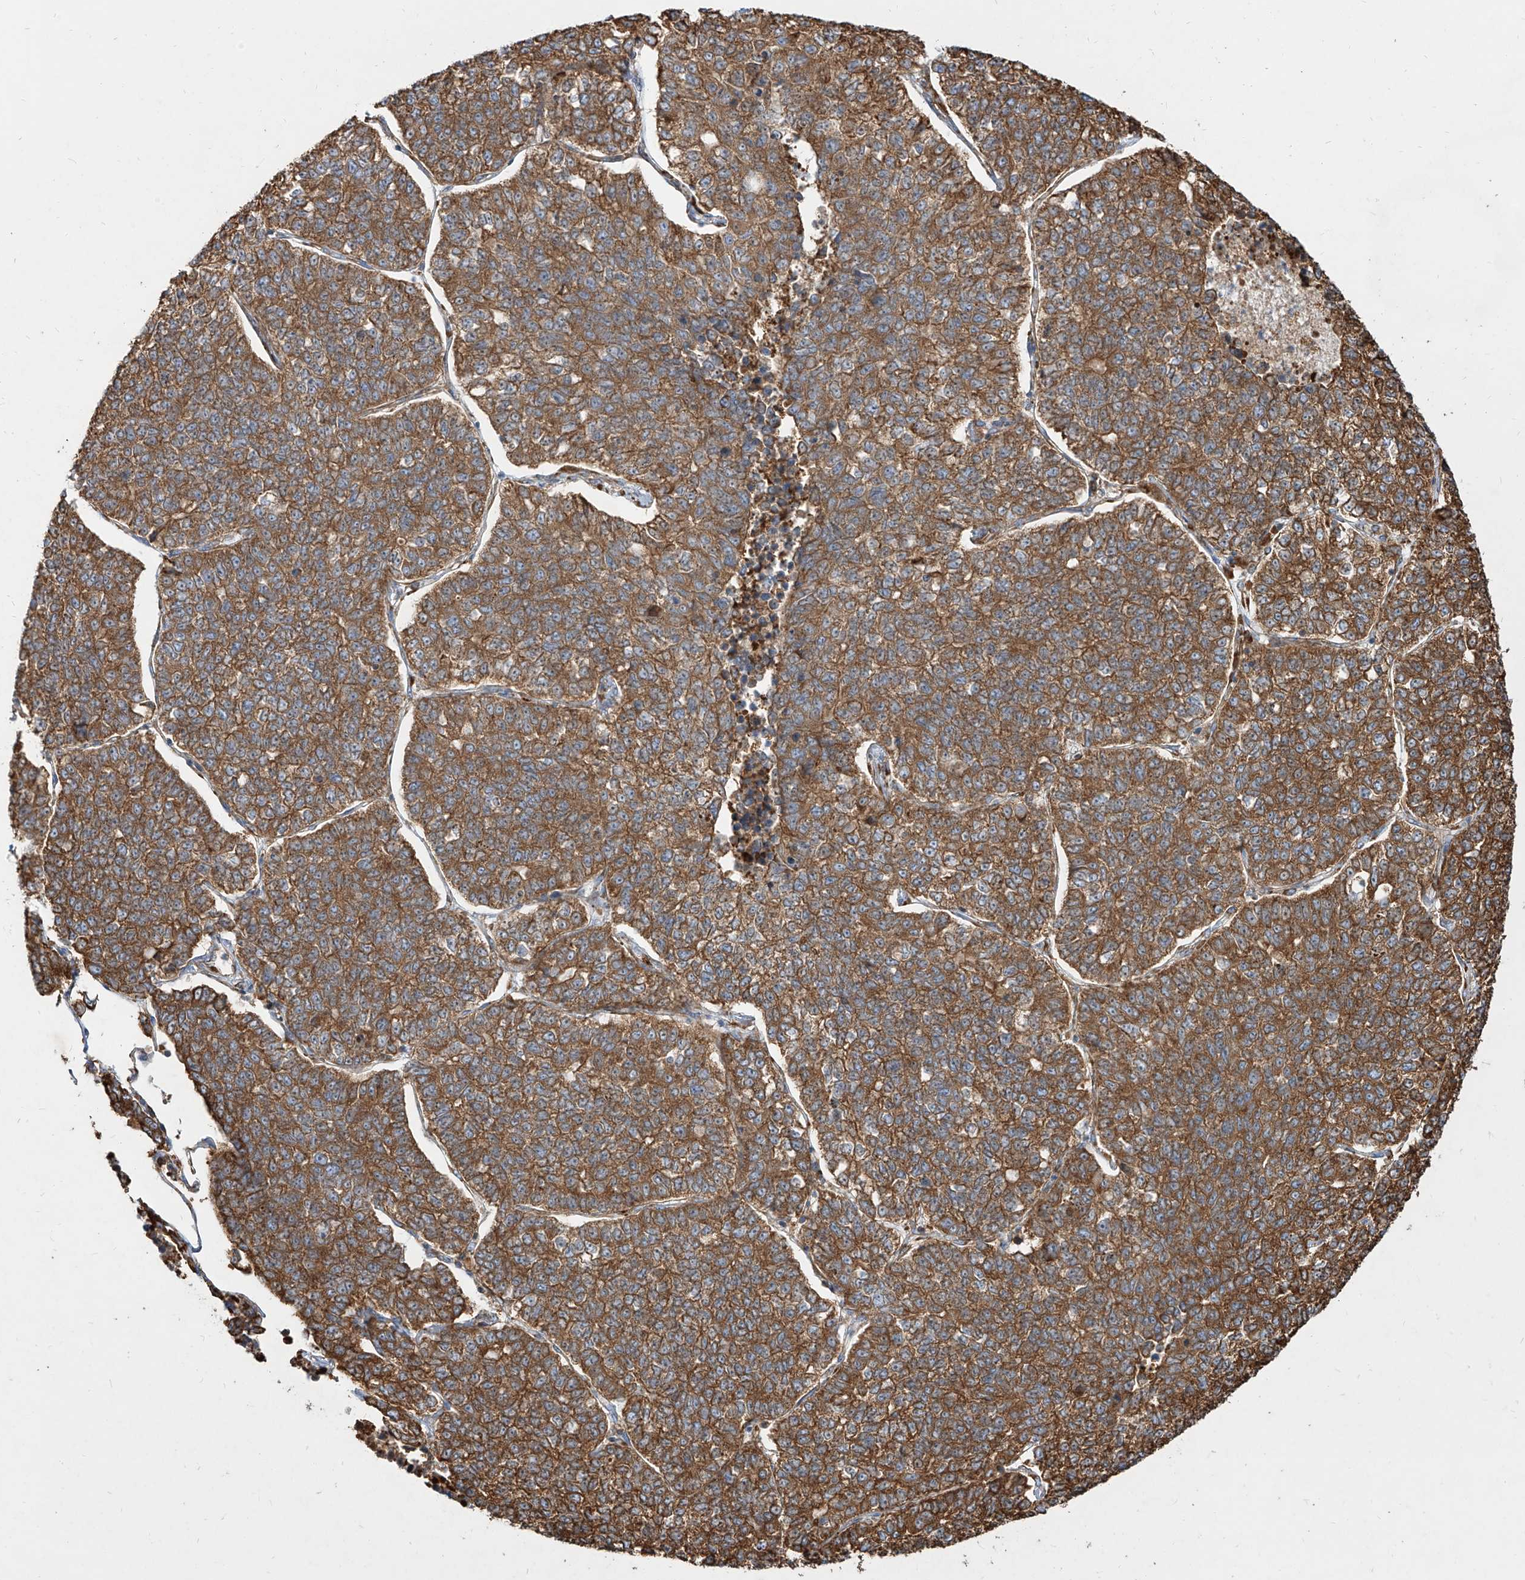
{"staining": {"intensity": "moderate", "quantity": ">75%", "location": "cytoplasmic/membranous"}, "tissue": "lung cancer", "cell_type": "Tumor cells", "image_type": "cancer", "snomed": [{"axis": "morphology", "description": "Adenocarcinoma, NOS"}, {"axis": "topography", "description": "Lung"}], "caption": "Moderate cytoplasmic/membranous staining is seen in approximately >75% of tumor cells in lung cancer.", "gene": "RPS25", "patient": {"sex": "male", "age": 49}}